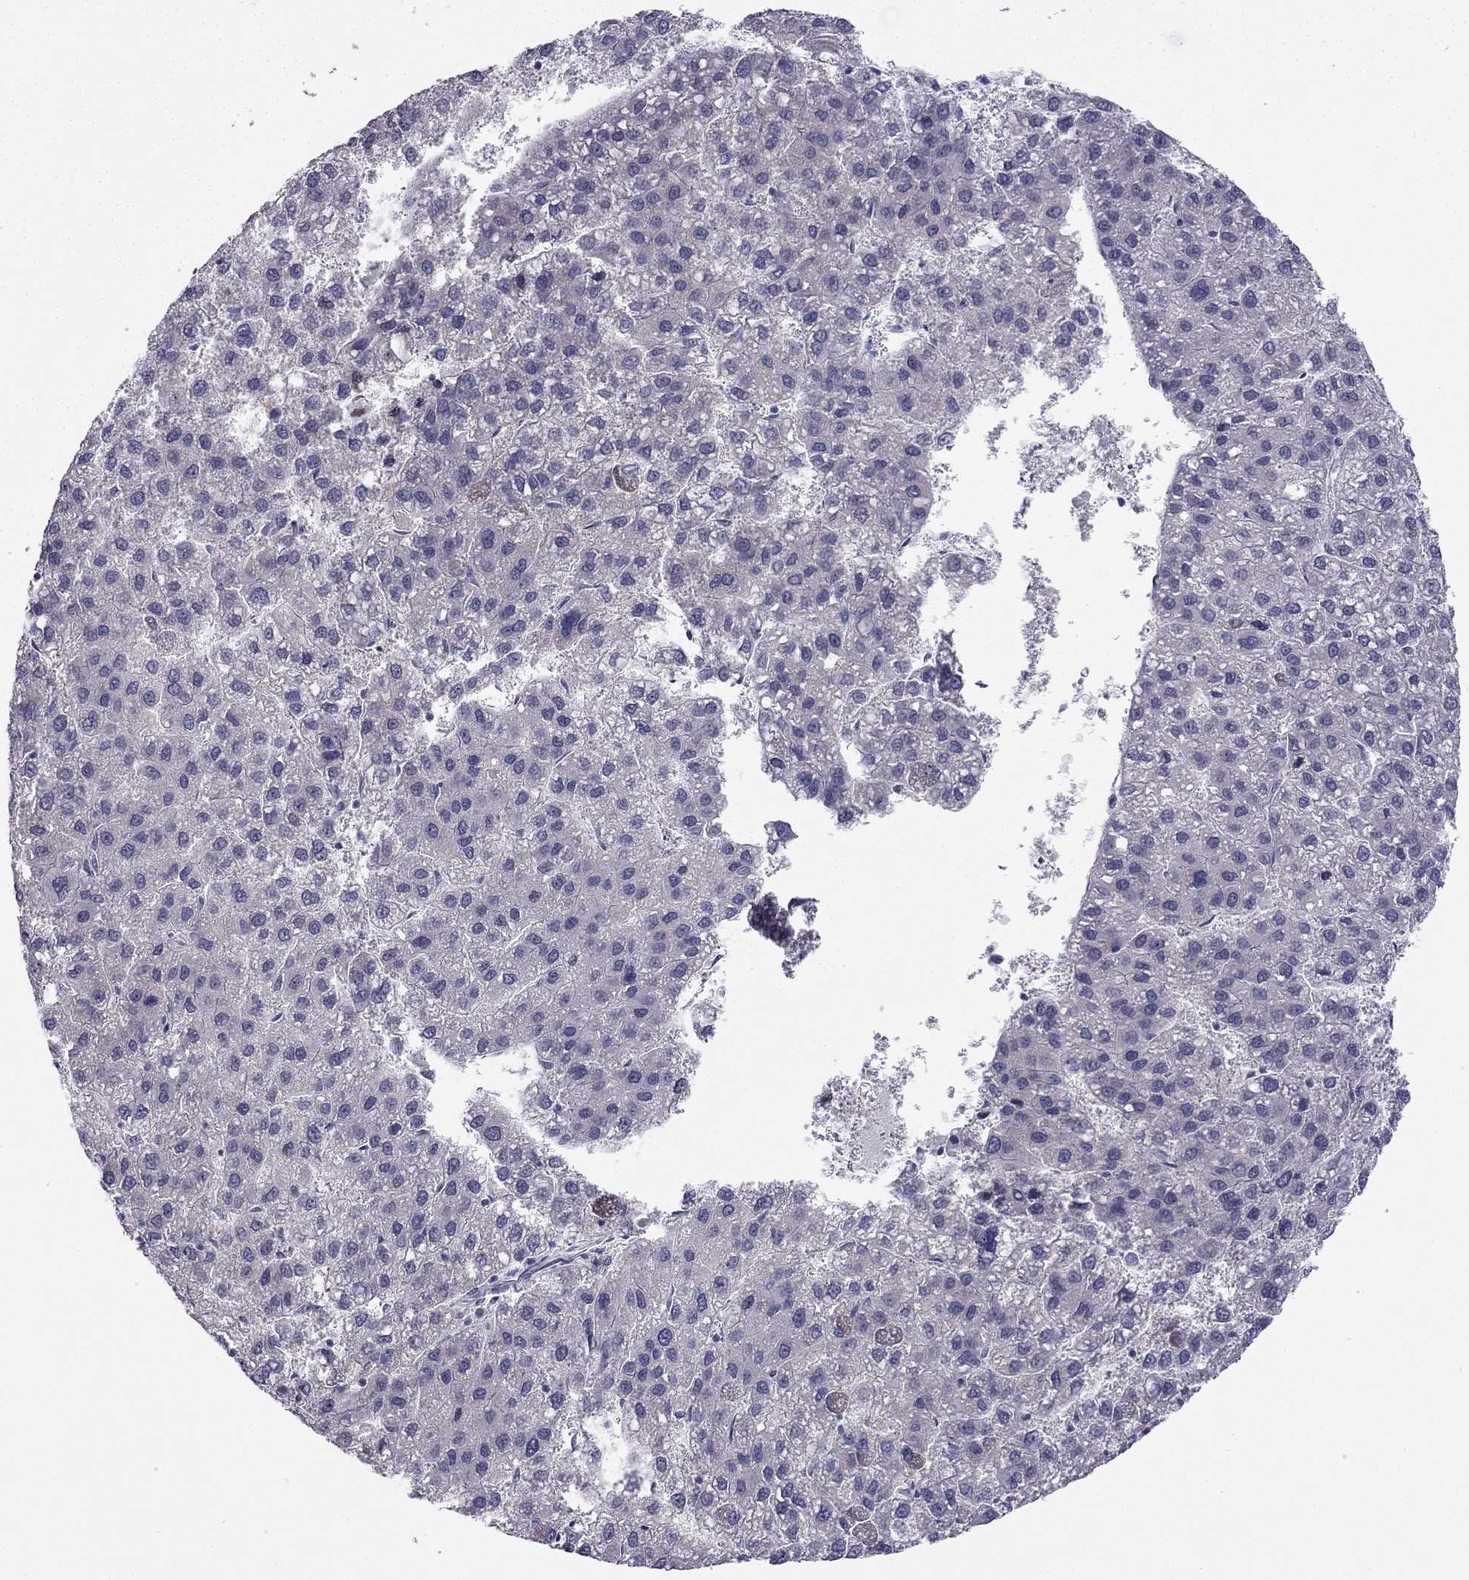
{"staining": {"intensity": "negative", "quantity": "none", "location": "none"}, "tissue": "liver cancer", "cell_type": "Tumor cells", "image_type": "cancer", "snomed": [{"axis": "morphology", "description": "Carcinoma, Hepatocellular, NOS"}, {"axis": "topography", "description": "Liver"}], "caption": "High magnification brightfield microscopy of hepatocellular carcinoma (liver) stained with DAB (brown) and counterstained with hematoxylin (blue): tumor cells show no significant expression.", "gene": "CHST8", "patient": {"sex": "female", "age": 82}}